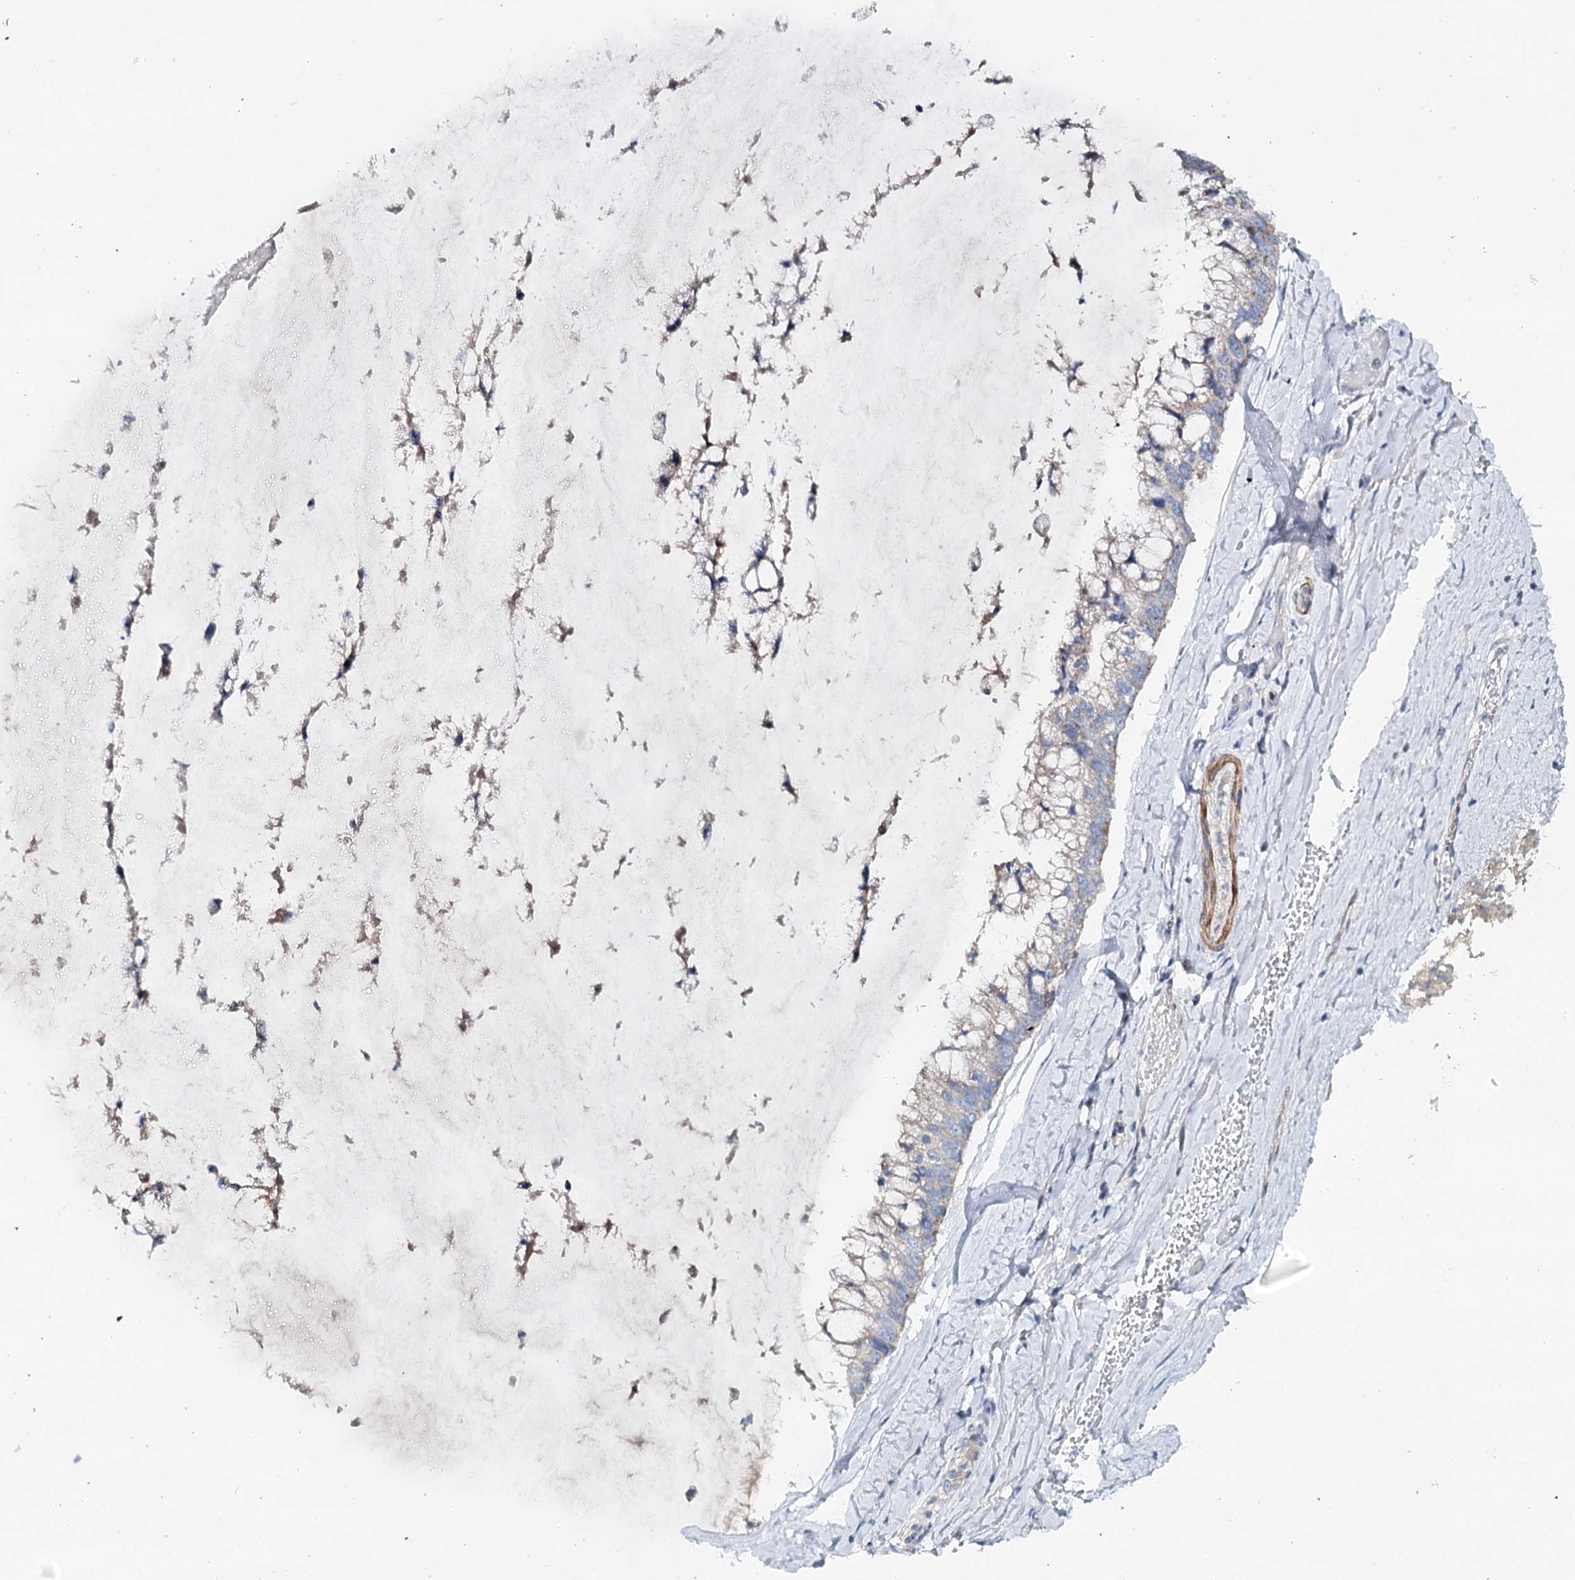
{"staining": {"intensity": "weak", "quantity": "<25%", "location": "cytoplasmic/membranous"}, "tissue": "ovarian cancer", "cell_type": "Tumor cells", "image_type": "cancer", "snomed": [{"axis": "morphology", "description": "Cystadenocarcinoma, mucinous, NOS"}, {"axis": "topography", "description": "Ovary"}], "caption": "This is a micrograph of immunohistochemistry (IHC) staining of ovarian cancer, which shows no positivity in tumor cells. (DAB IHC, high magnification).", "gene": "RBM43", "patient": {"sex": "female", "age": 39}}